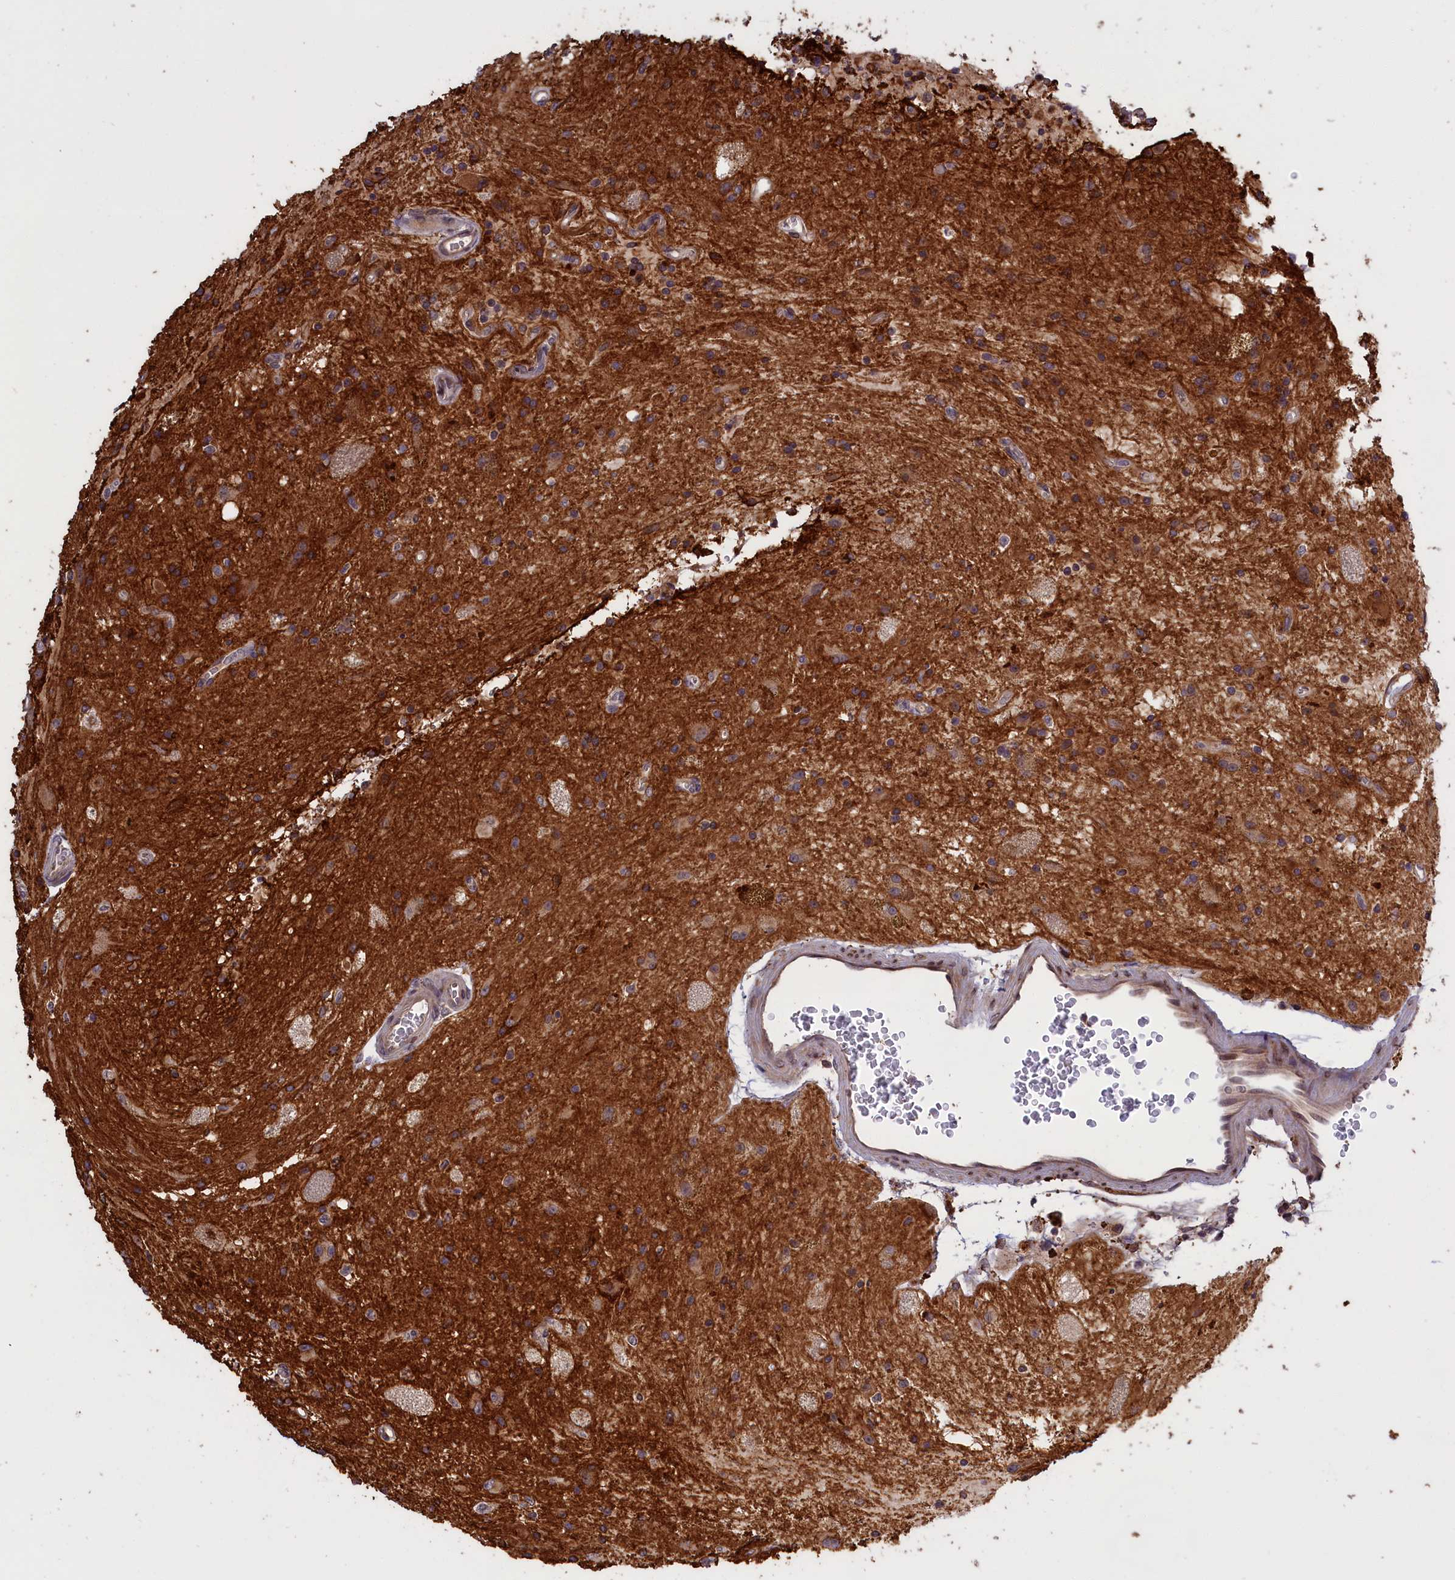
{"staining": {"intensity": "moderate", "quantity": ">75%", "location": "cytoplasmic/membranous"}, "tissue": "glioma", "cell_type": "Tumor cells", "image_type": "cancer", "snomed": [{"axis": "morphology", "description": "Glioma, malignant, High grade"}, {"axis": "topography", "description": "Brain"}], "caption": "Malignant glioma (high-grade) stained for a protein (brown) reveals moderate cytoplasmic/membranous positive expression in about >75% of tumor cells.", "gene": "DENND1B", "patient": {"sex": "male", "age": 34}}